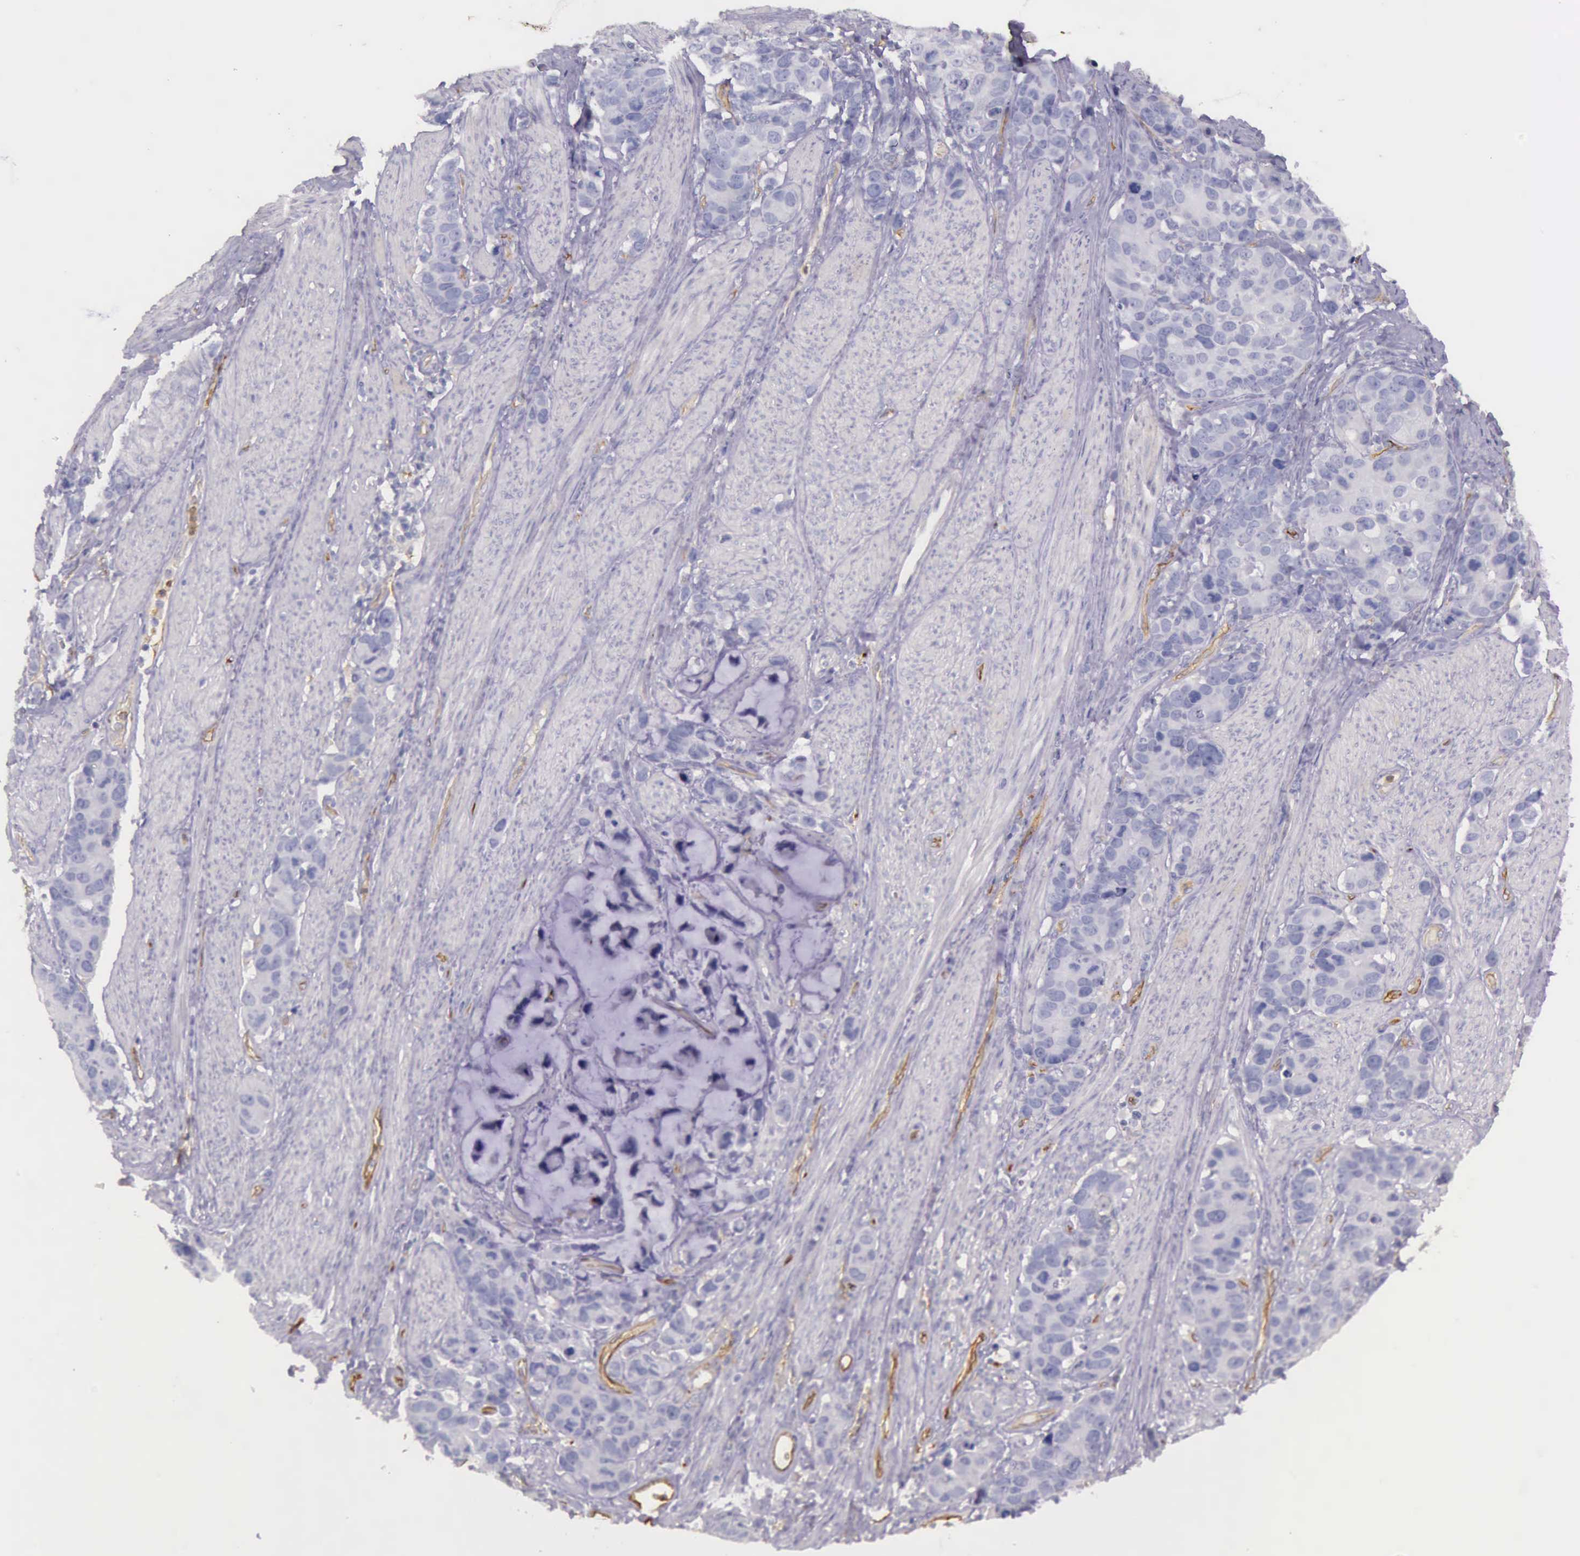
{"staining": {"intensity": "negative", "quantity": "none", "location": "none"}, "tissue": "stomach cancer", "cell_type": "Tumor cells", "image_type": "cancer", "snomed": [{"axis": "morphology", "description": "Adenocarcinoma, NOS"}, {"axis": "topography", "description": "Stomach, upper"}], "caption": "Tumor cells show no significant expression in stomach adenocarcinoma.", "gene": "TCEANC", "patient": {"sex": "male", "age": 71}}